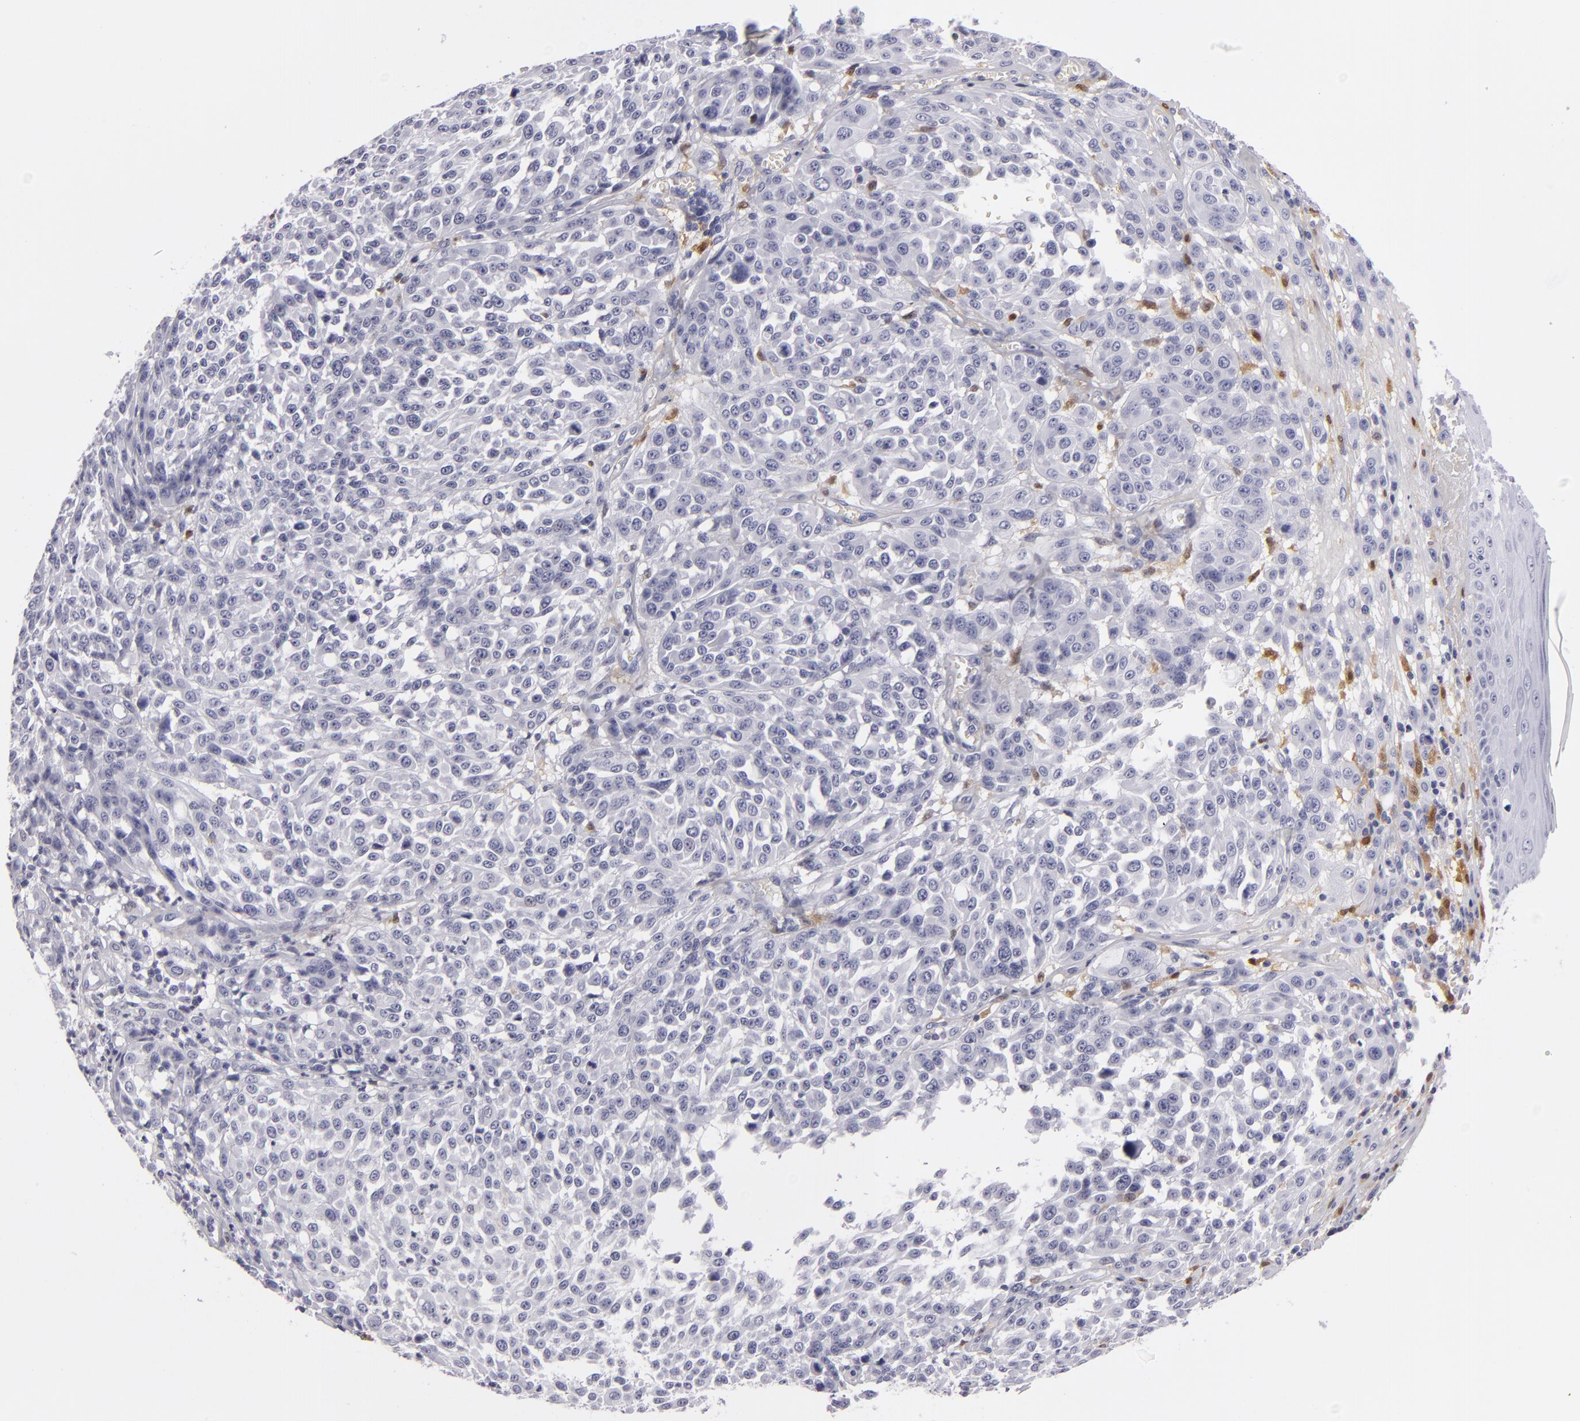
{"staining": {"intensity": "negative", "quantity": "none", "location": "none"}, "tissue": "melanoma", "cell_type": "Tumor cells", "image_type": "cancer", "snomed": [{"axis": "morphology", "description": "Malignant melanoma, NOS"}, {"axis": "topography", "description": "Skin"}], "caption": "Micrograph shows no significant protein positivity in tumor cells of malignant melanoma.", "gene": "F13A1", "patient": {"sex": "female", "age": 49}}